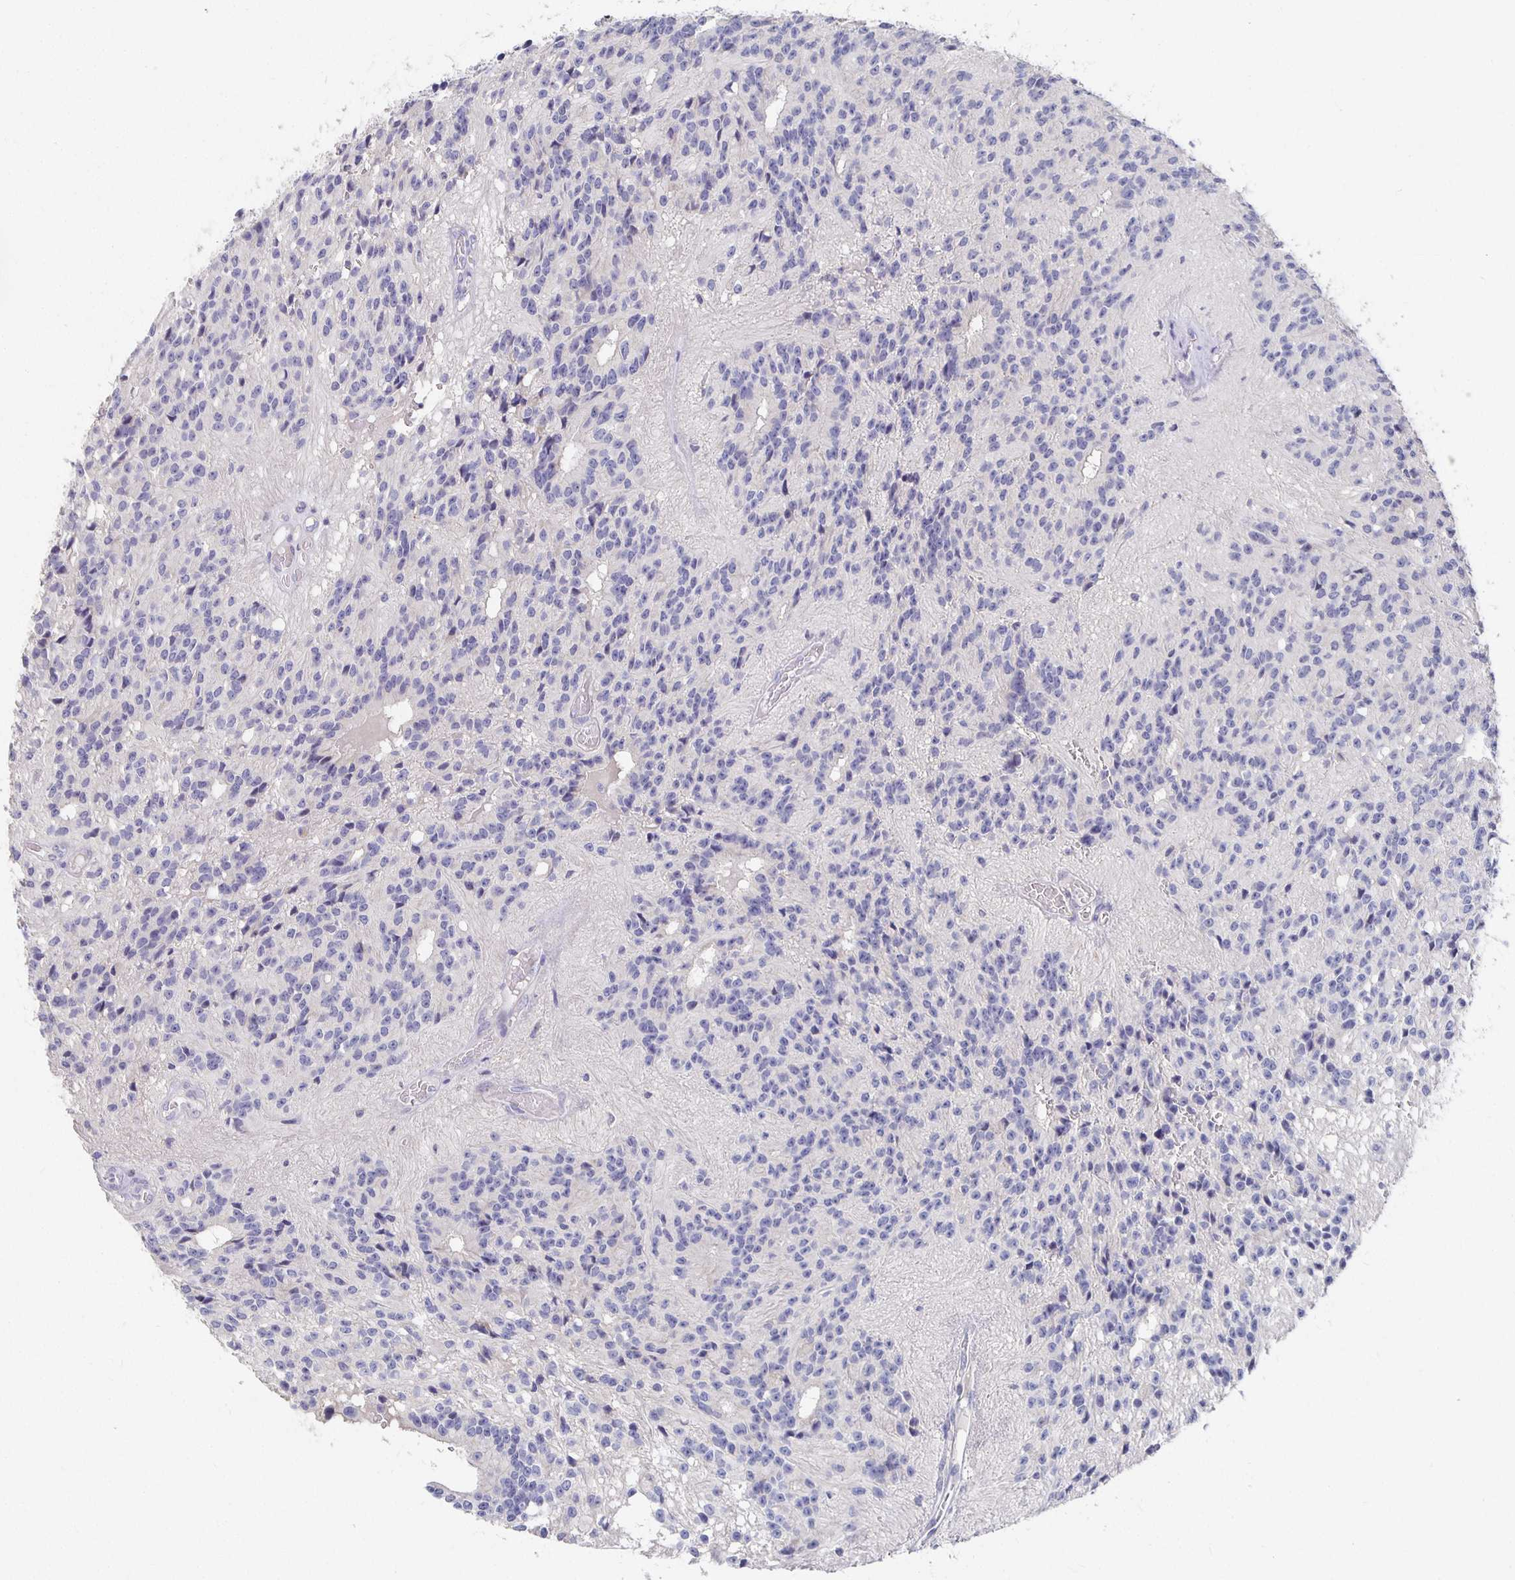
{"staining": {"intensity": "negative", "quantity": "none", "location": "none"}, "tissue": "glioma", "cell_type": "Tumor cells", "image_type": "cancer", "snomed": [{"axis": "morphology", "description": "Glioma, malignant, Low grade"}, {"axis": "topography", "description": "Brain"}], "caption": "Glioma stained for a protein using immunohistochemistry exhibits no expression tumor cells.", "gene": "FKRP", "patient": {"sex": "male", "age": 31}}